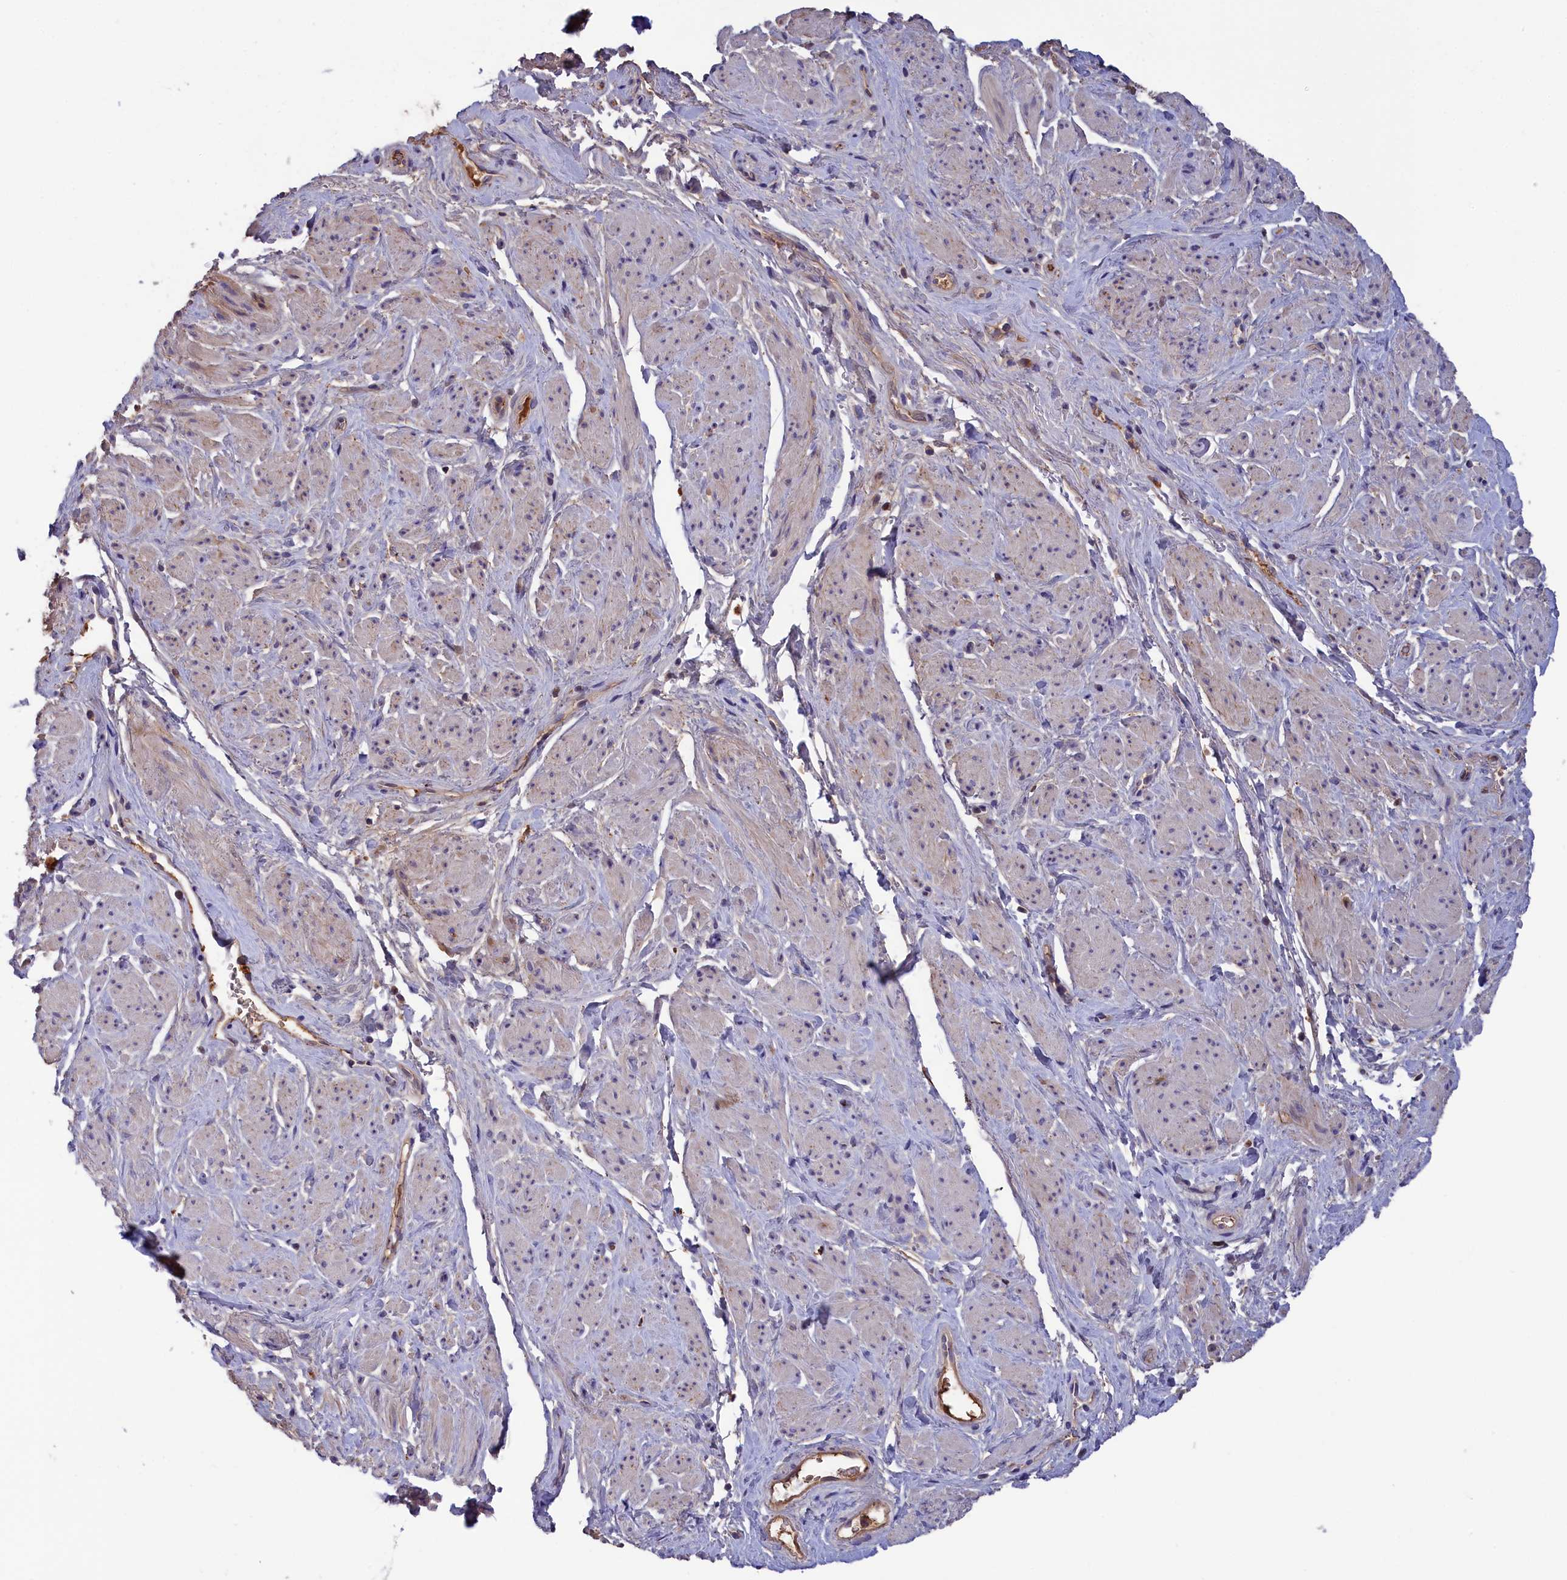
{"staining": {"intensity": "weak", "quantity": "<25%", "location": "cytoplasmic/membranous"}, "tissue": "smooth muscle", "cell_type": "Smooth muscle cells", "image_type": "normal", "snomed": [{"axis": "morphology", "description": "Normal tissue, NOS"}, {"axis": "topography", "description": "Smooth muscle"}, {"axis": "topography", "description": "Peripheral nerve tissue"}], "caption": "Immunohistochemistry (IHC) photomicrograph of unremarkable smooth muscle: smooth muscle stained with DAB demonstrates no significant protein positivity in smooth muscle cells.", "gene": "STYX", "patient": {"sex": "male", "age": 69}}